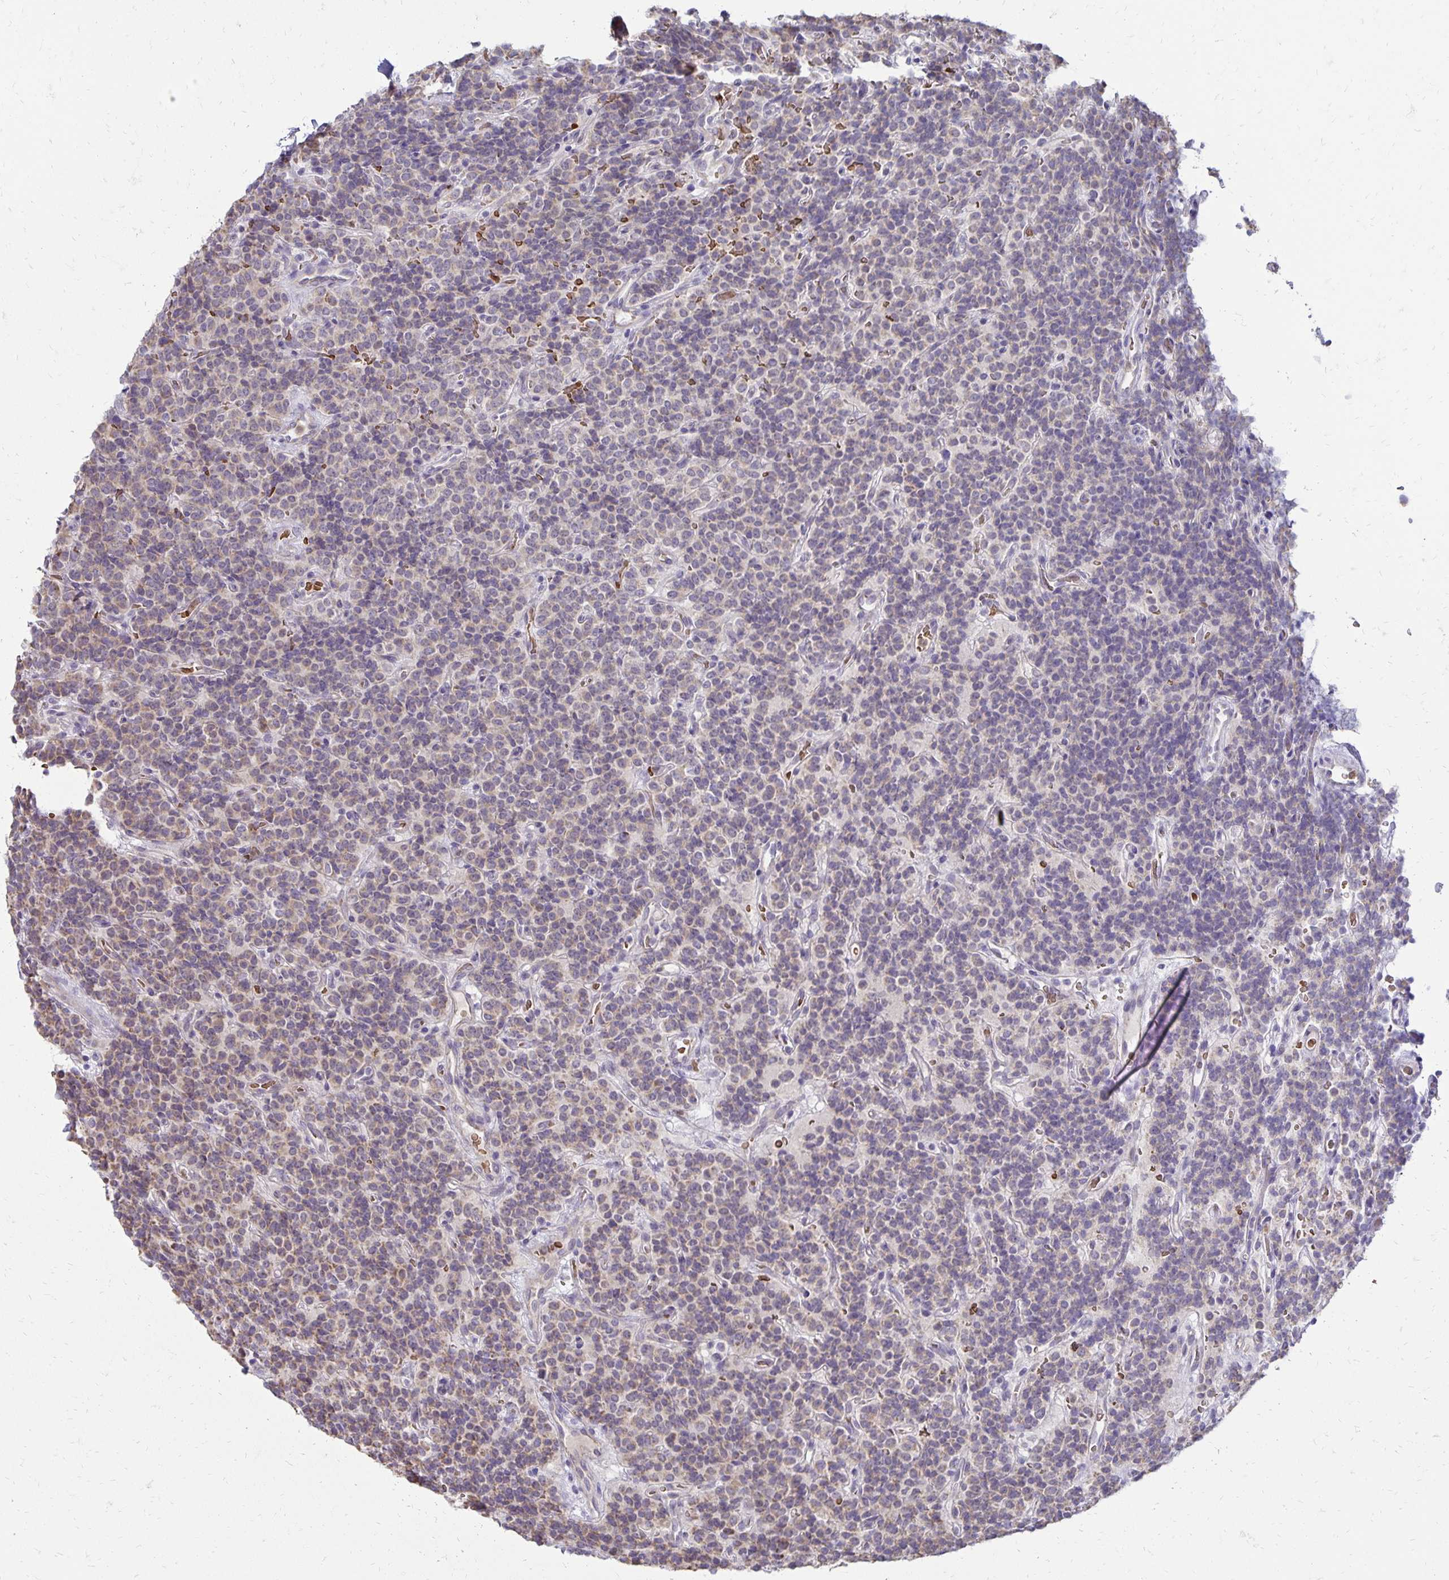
{"staining": {"intensity": "weak", "quantity": "<25%", "location": "cytoplasmic/membranous"}, "tissue": "carcinoid", "cell_type": "Tumor cells", "image_type": "cancer", "snomed": [{"axis": "morphology", "description": "Carcinoid, malignant, NOS"}, {"axis": "topography", "description": "Pancreas"}], "caption": "Carcinoid stained for a protein using IHC displays no staining tumor cells.", "gene": "FN3K", "patient": {"sex": "male", "age": 36}}